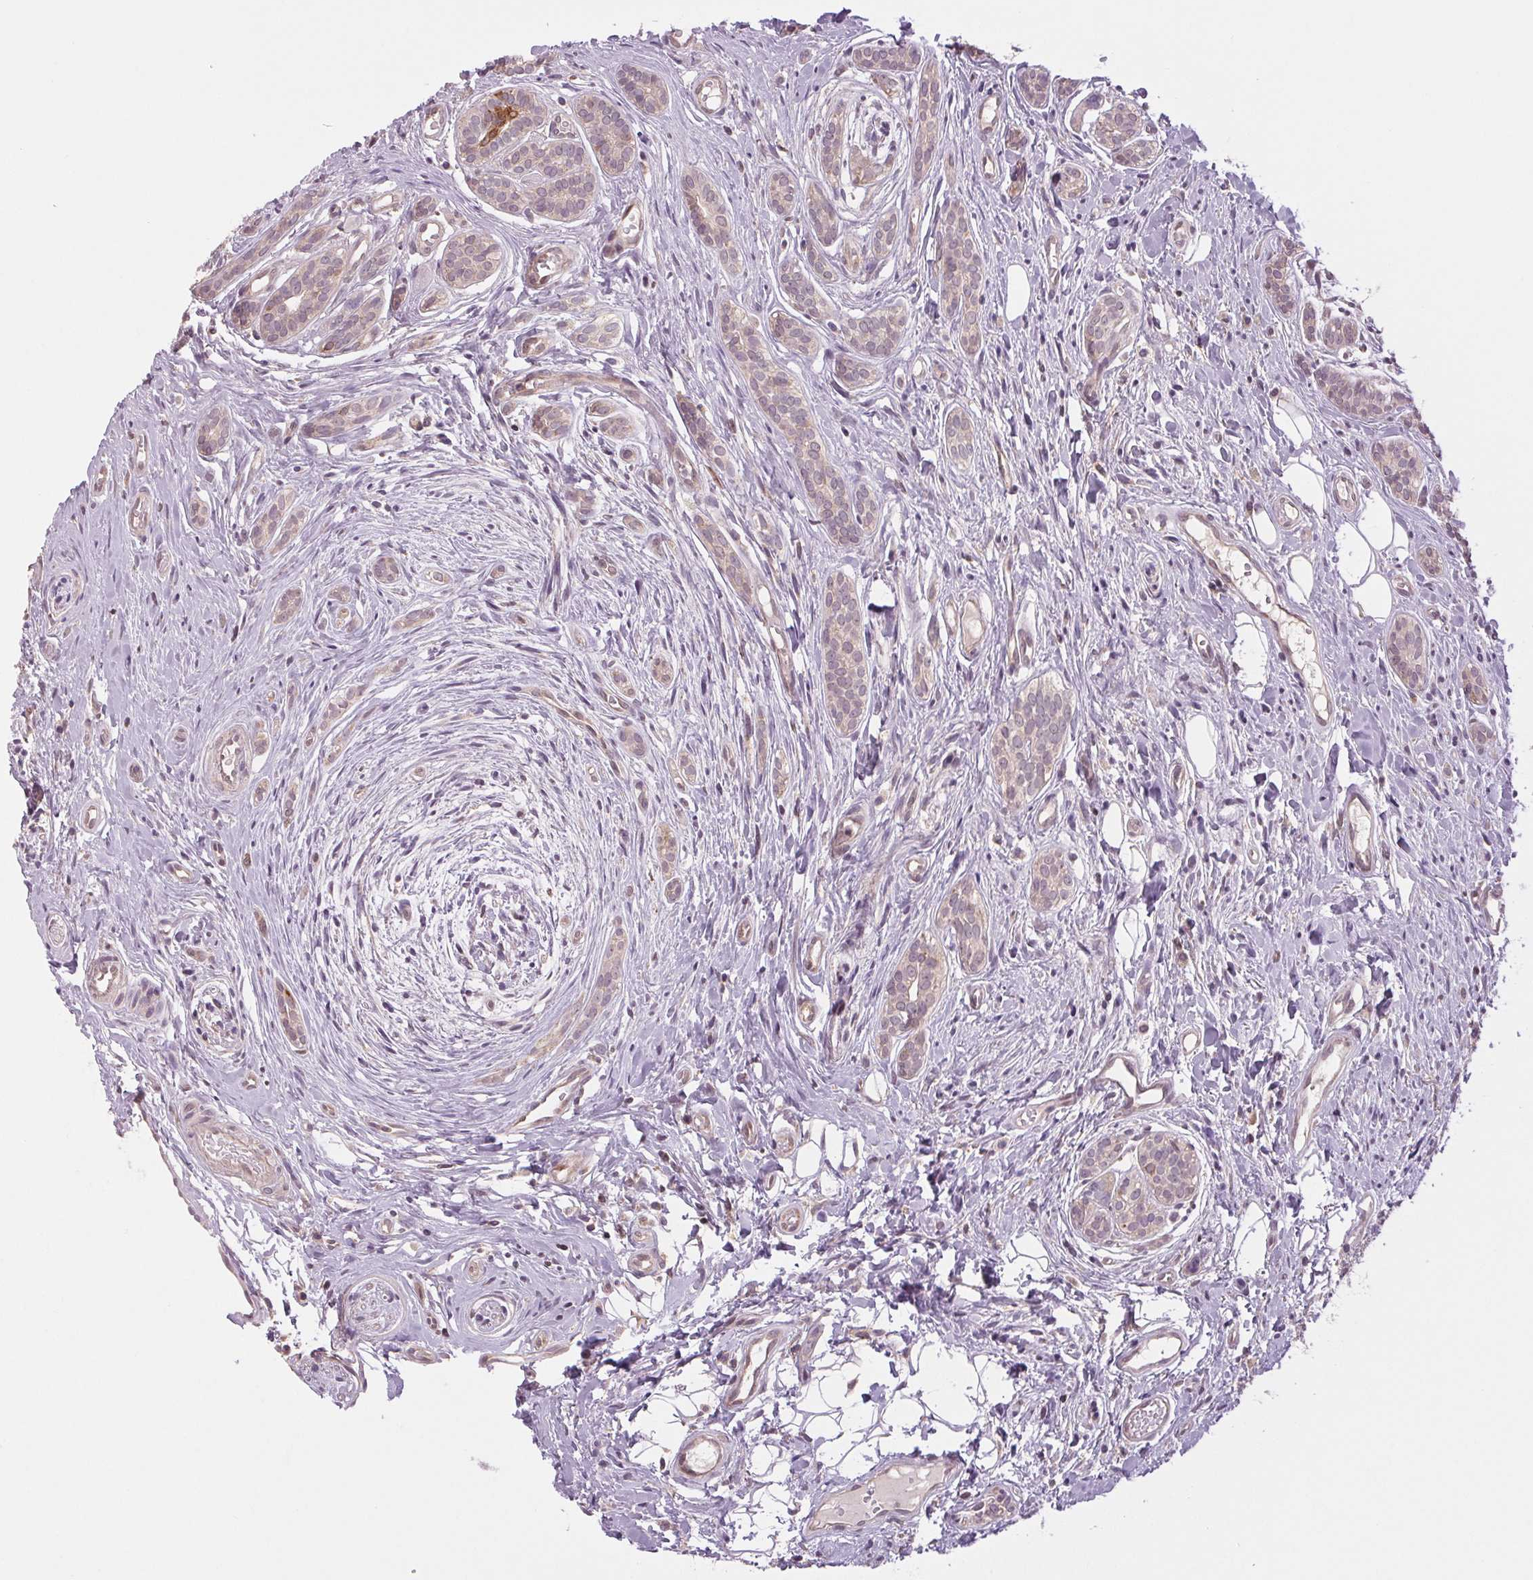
{"staining": {"intensity": "weak", "quantity": "25%-75%", "location": "cytoplasmic/membranous"}, "tissue": "head and neck cancer", "cell_type": "Tumor cells", "image_type": "cancer", "snomed": [{"axis": "morphology", "description": "Adenocarcinoma, NOS"}, {"axis": "topography", "description": "Head-Neck"}], "caption": "Weak cytoplasmic/membranous positivity for a protein is appreciated in about 25%-75% of tumor cells of head and neck cancer using immunohistochemistry.", "gene": "MAP3K5", "patient": {"sex": "female", "age": 57}}